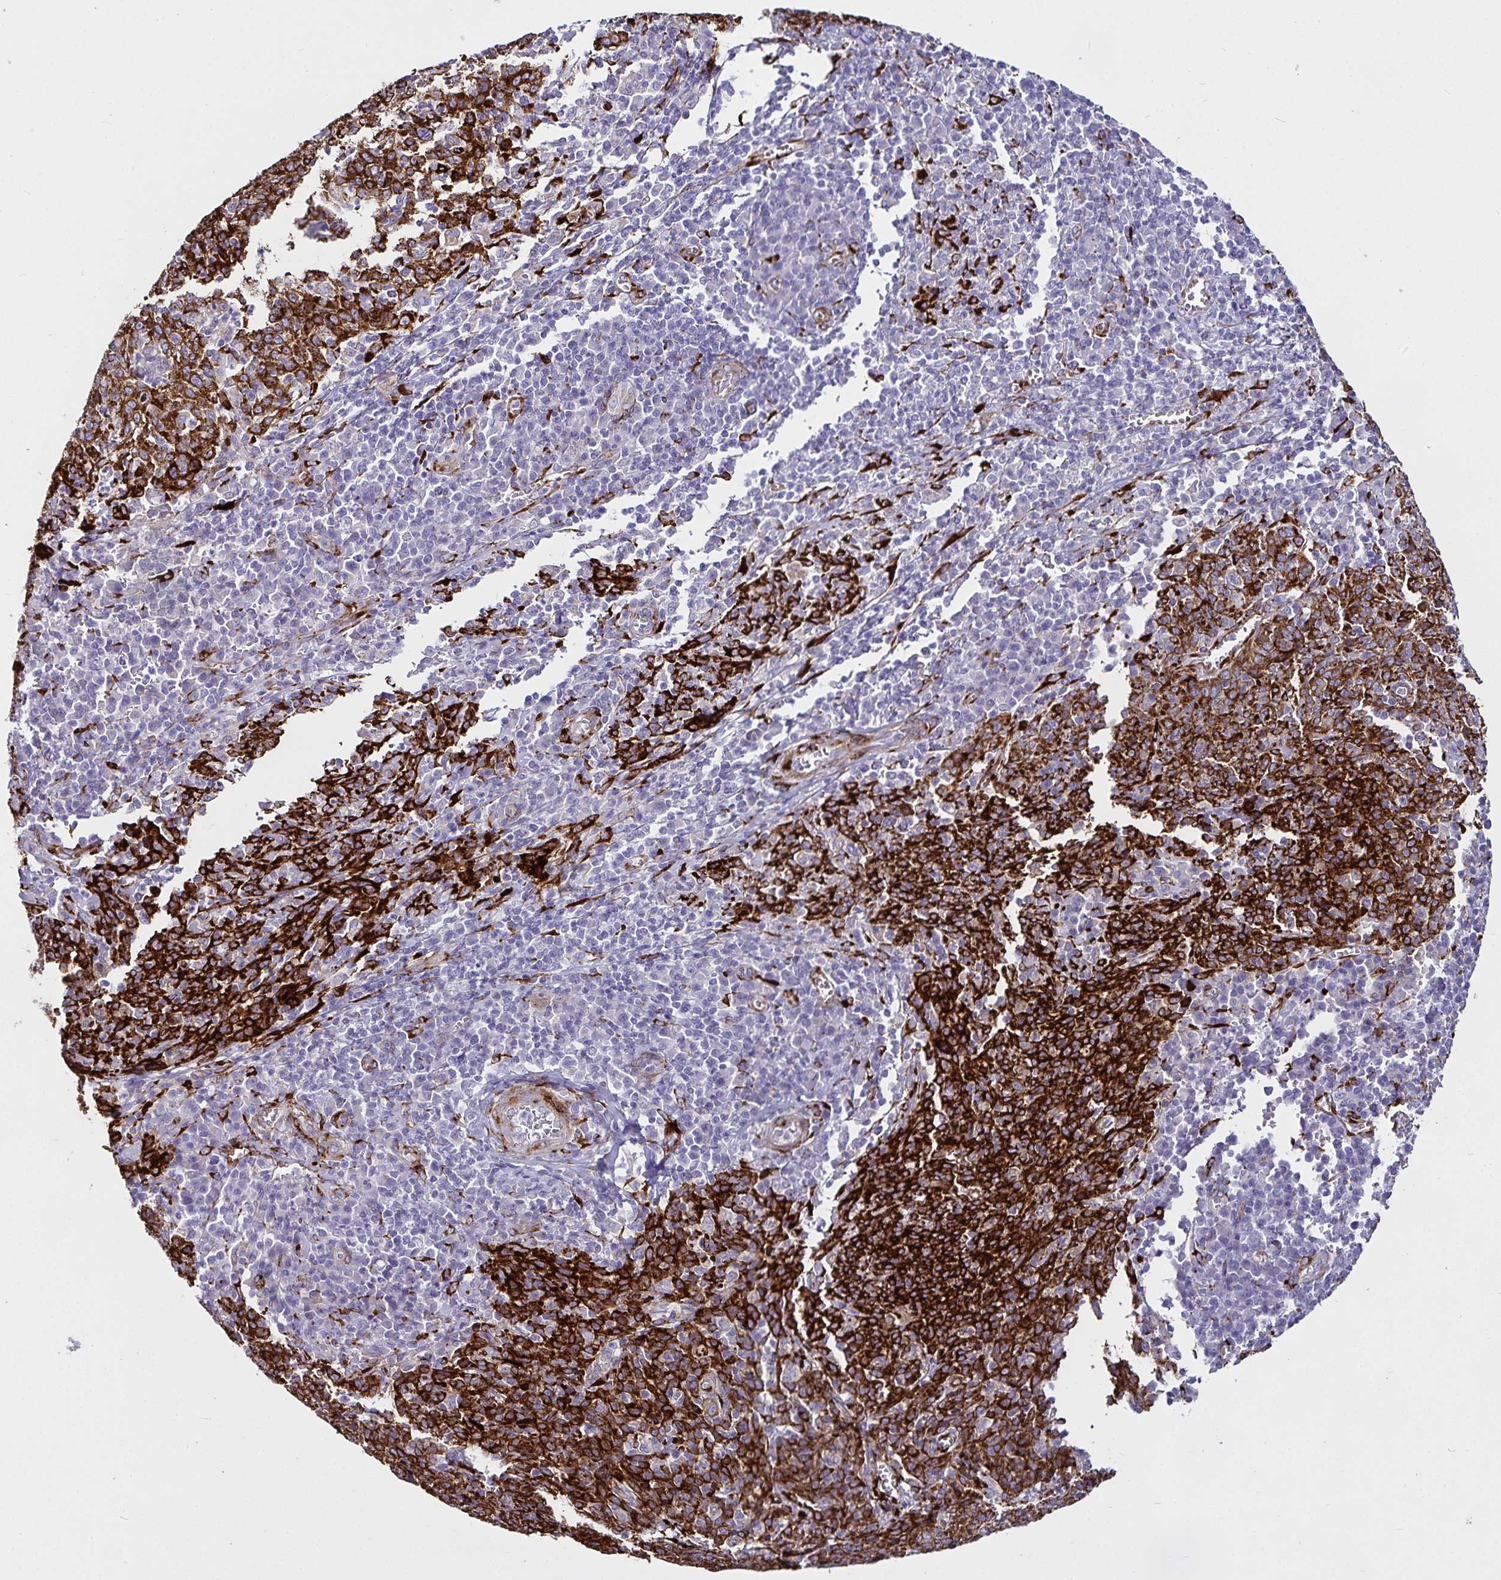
{"staining": {"intensity": "strong", "quantity": ">75%", "location": "cytoplasmic/membranous"}, "tissue": "cervical cancer", "cell_type": "Tumor cells", "image_type": "cancer", "snomed": [{"axis": "morphology", "description": "Squamous cell carcinoma, NOS"}, {"axis": "topography", "description": "Cervix"}], "caption": "Immunohistochemistry of human cervical cancer shows high levels of strong cytoplasmic/membranous expression in about >75% of tumor cells.", "gene": "P4HA2", "patient": {"sex": "female", "age": 46}}